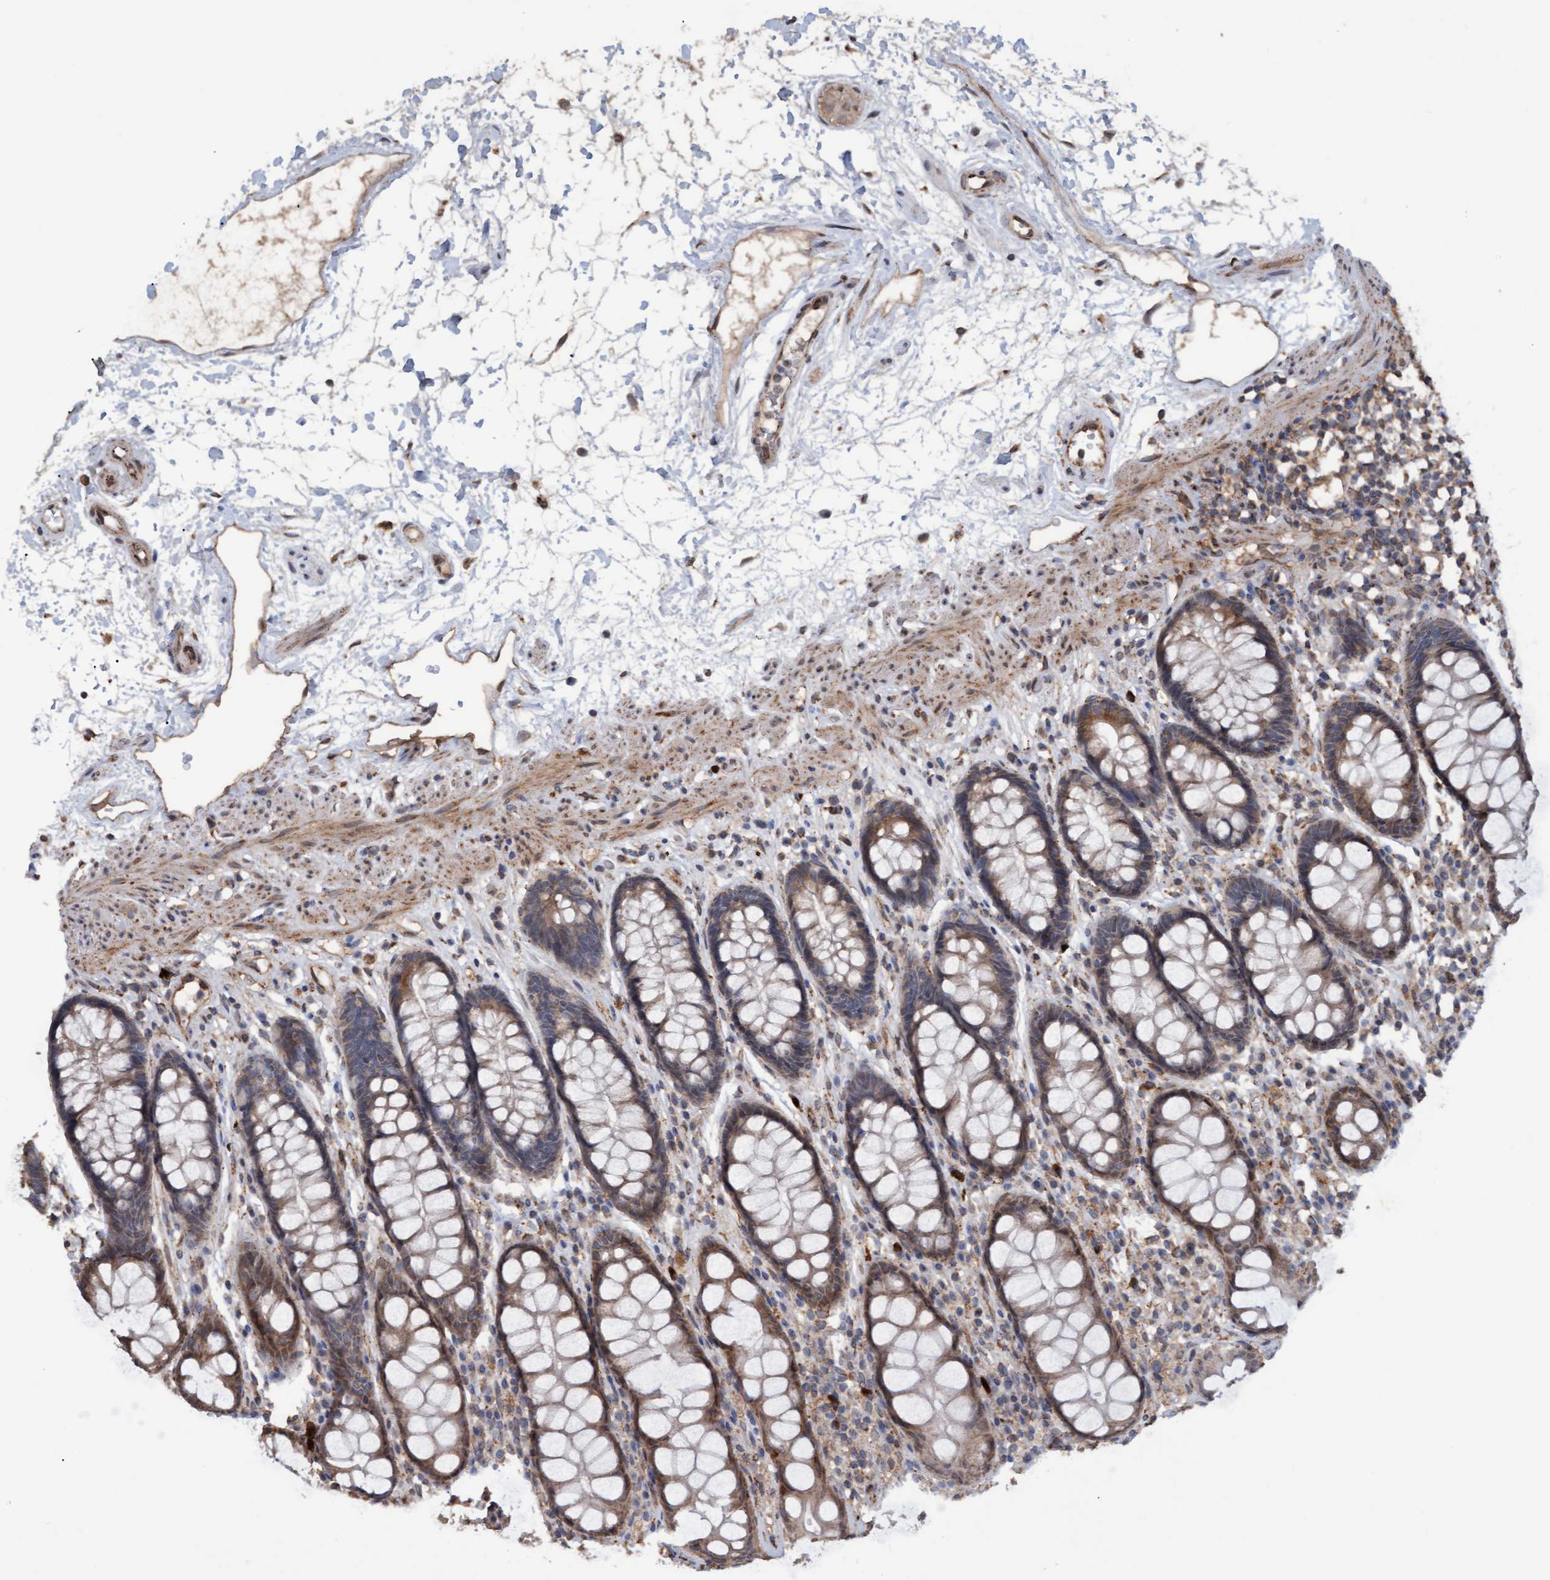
{"staining": {"intensity": "moderate", "quantity": ">75%", "location": "cytoplasmic/membranous"}, "tissue": "rectum", "cell_type": "Glandular cells", "image_type": "normal", "snomed": [{"axis": "morphology", "description": "Normal tissue, NOS"}, {"axis": "topography", "description": "Rectum"}], "caption": "This is a micrograph of immunohistochemistry (IHC) staining of unremarkable rectum, which shows moderate expression in the cytoplasmic/membranous of glandular cells.", "gene": "MGLL", "patient": {"sex": "male", "age": 64}}